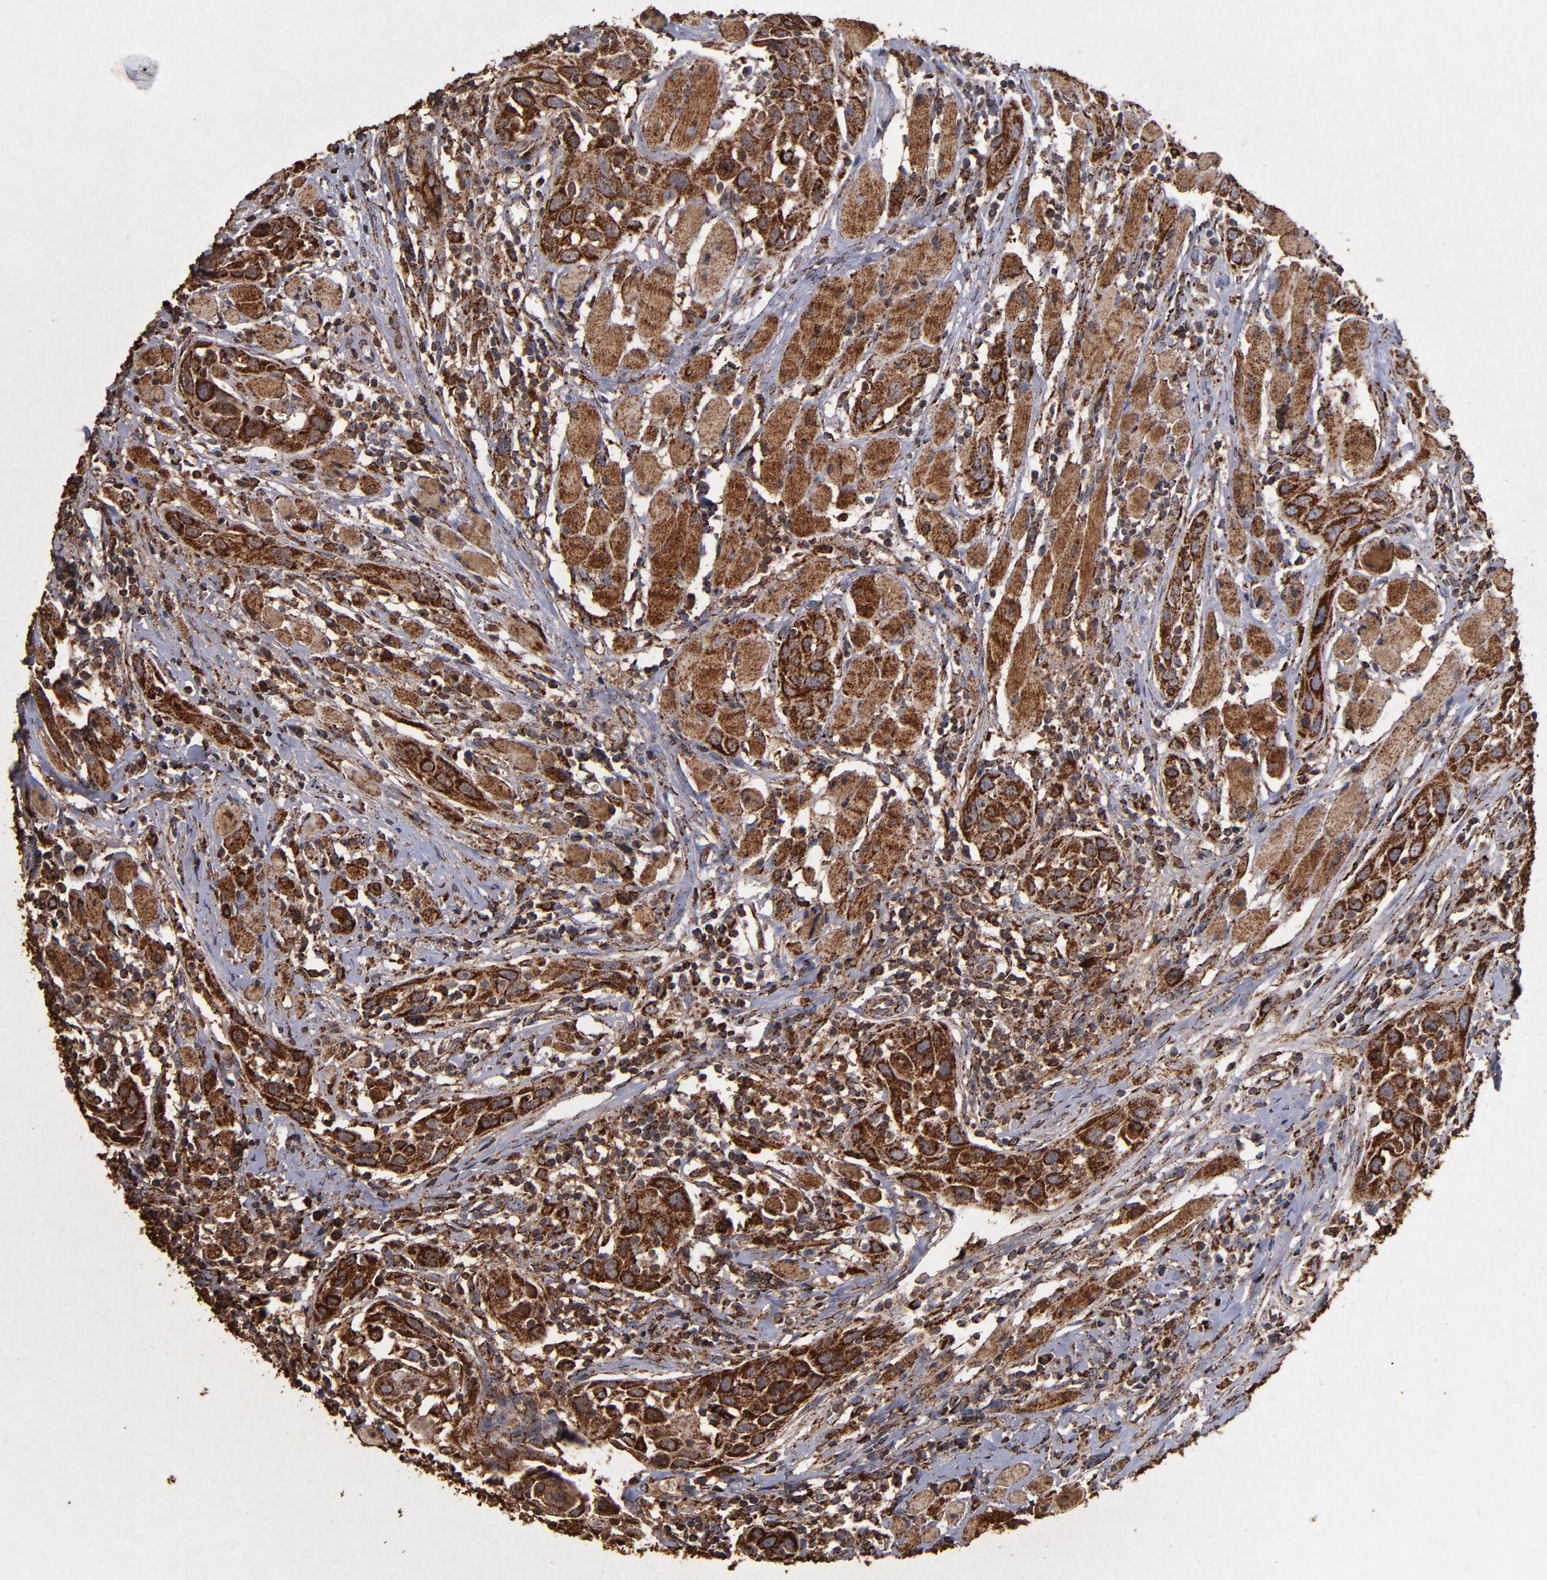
{"staining": {"intensity": "strong", "quantity": ">75%", "location": "cytoplasmic/membranous"}, "tissue": "head and neck cancer", "cell_type": "Tumor cells", "image_type": "cancer", "snomed": [{"axis": "morphology", "description": "Squamous cell carcinoma, NOS"}, {"axis": "topography", "description": "Oral tissue"}, {"axis": "topography", "description": "Head-Neck"}], "caption": "IHC of human head and neck cancer (squamous cell carcinoma) displays high levels of strong cytoplasmic/membranous staining in approximately >75% of tumor cells.", "gene": "SOD2", "patient": {"sex": "female", "age": 50}}